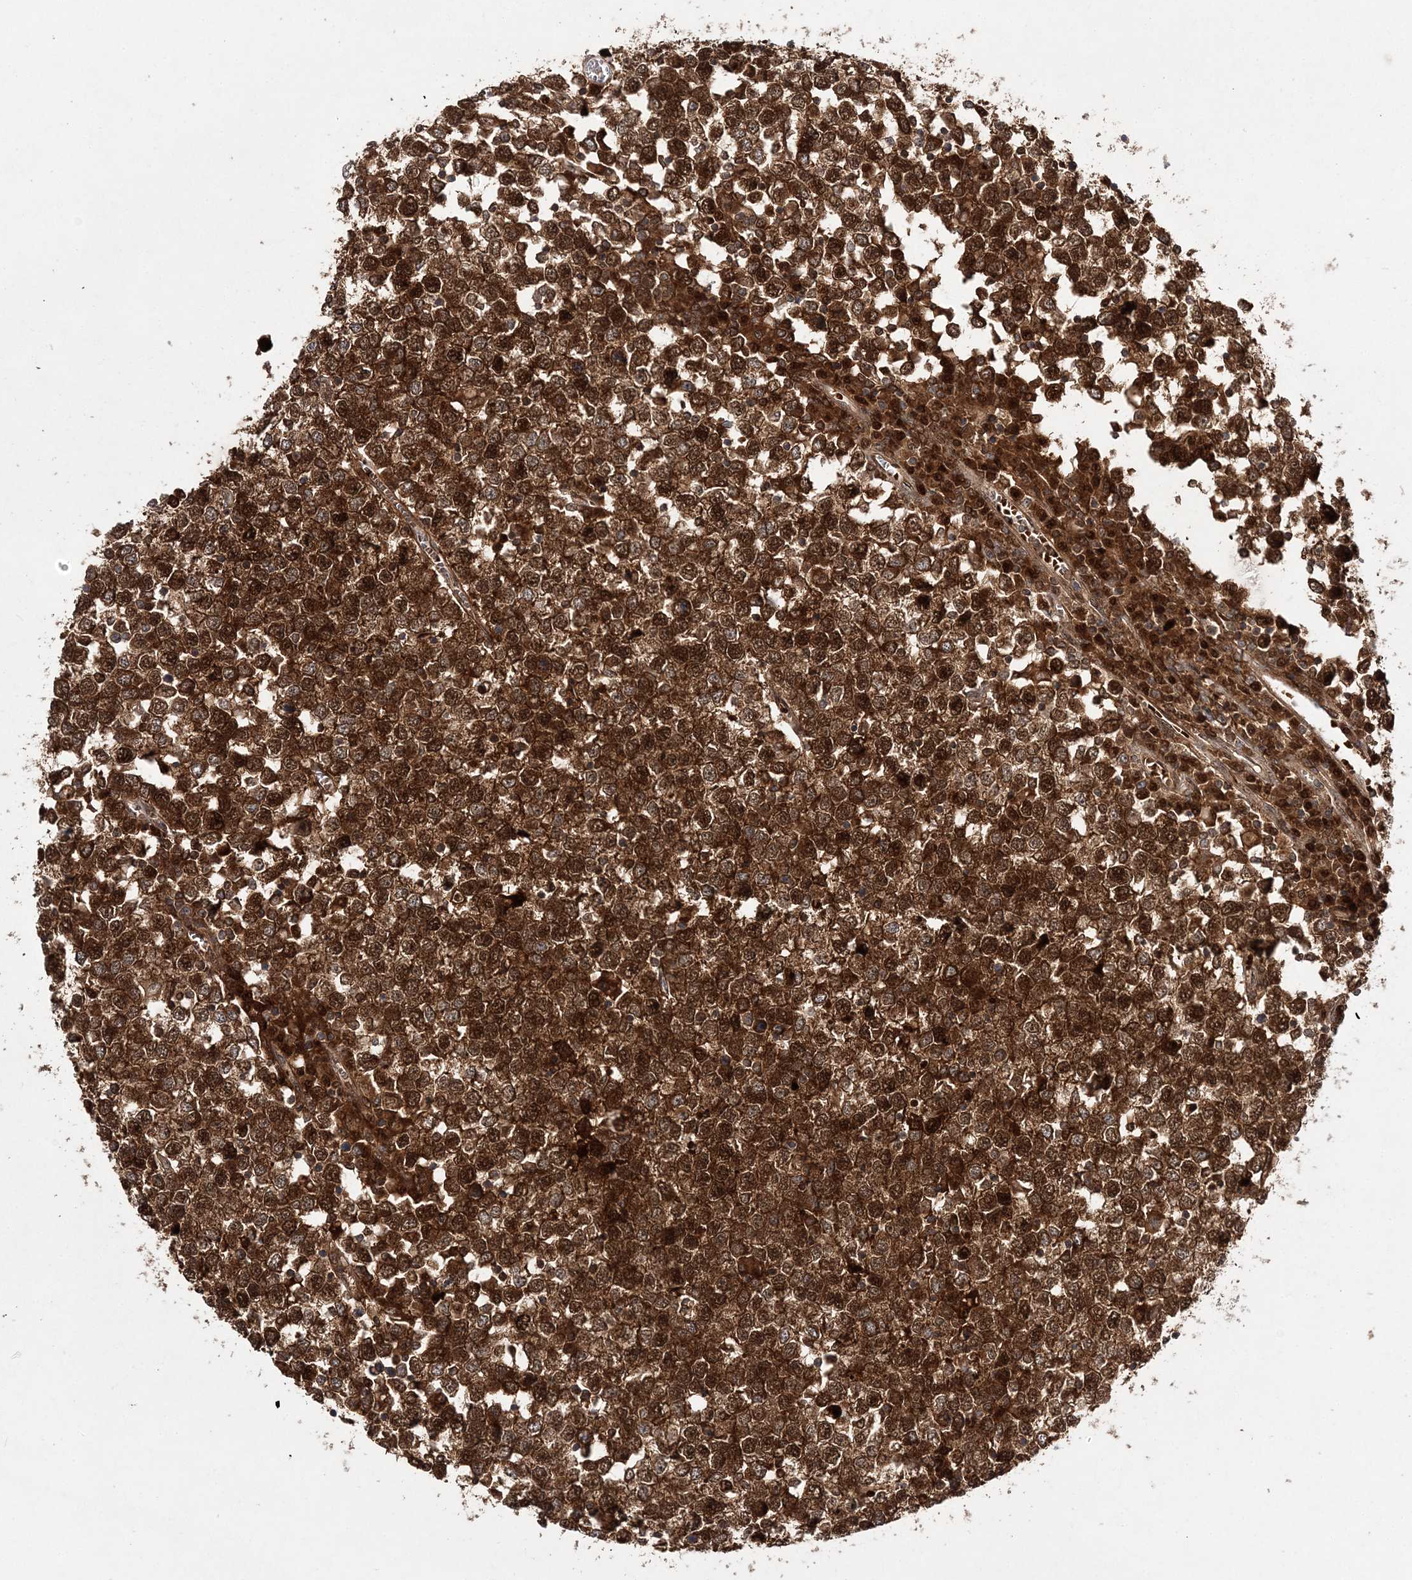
{"staining": {"intensity": "strong", "quantity": ">75%", "location": "cytoplasmic/membranous,nuclear"}, "tissue": "testis cancer", "cell_type": "Tumor cells", "image_type": "cancer", "snomed": [{"axis": "morphology", "description": "Seminoma, NOS"}, {"axis": "topography", "description": "Testis"}], "caption": "Strong cytoplasmic/membranous and nuclear expression for a protein is identified in approximately >75% of tumor cells of testis seminoma using immunohistochemistry.", "gene": "NIF3L1", "patient": {"sex": "male", "age": 65}}